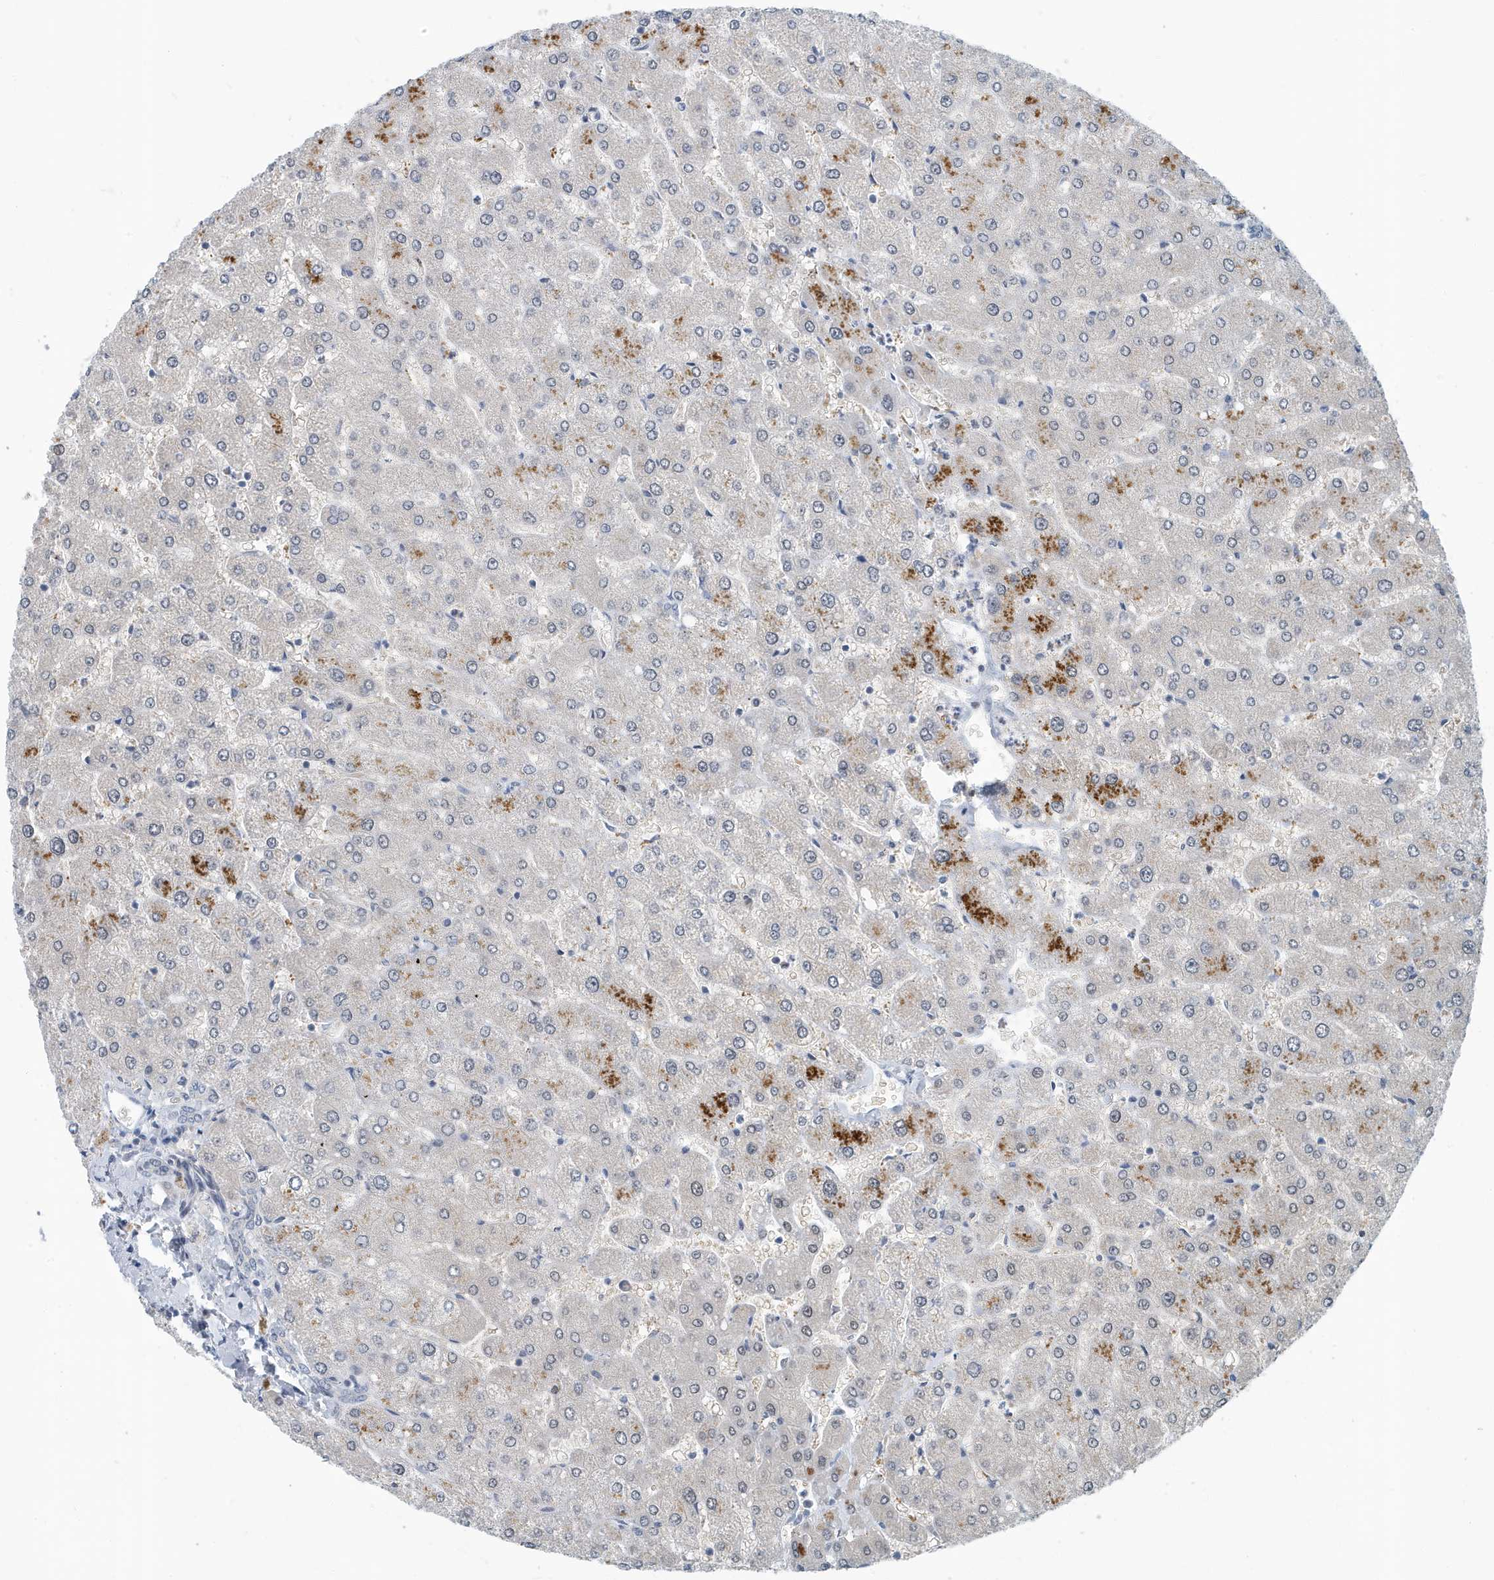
{"staining": {"intensity": "negative", "quantity": "none", "location": "none"}, "tissue": "liver", "cell_type": "Cholangiocytes", "image_type": "normal", "snomed": [{"axis": "morphology", "description": "Normal tissue, NOS"}, {"axis": "topography", "description": "Liver"}], "caption": "The IHC micrograph has no significant staining in cholangiocytes of liver. (DAB (3,3'-diaminobenzidine) immunohistochemistry (IHC) visualized using brightfield microscopy, high magnification).", "gene": "KIF15", "patient": {"sex": "male", "age": 55}}